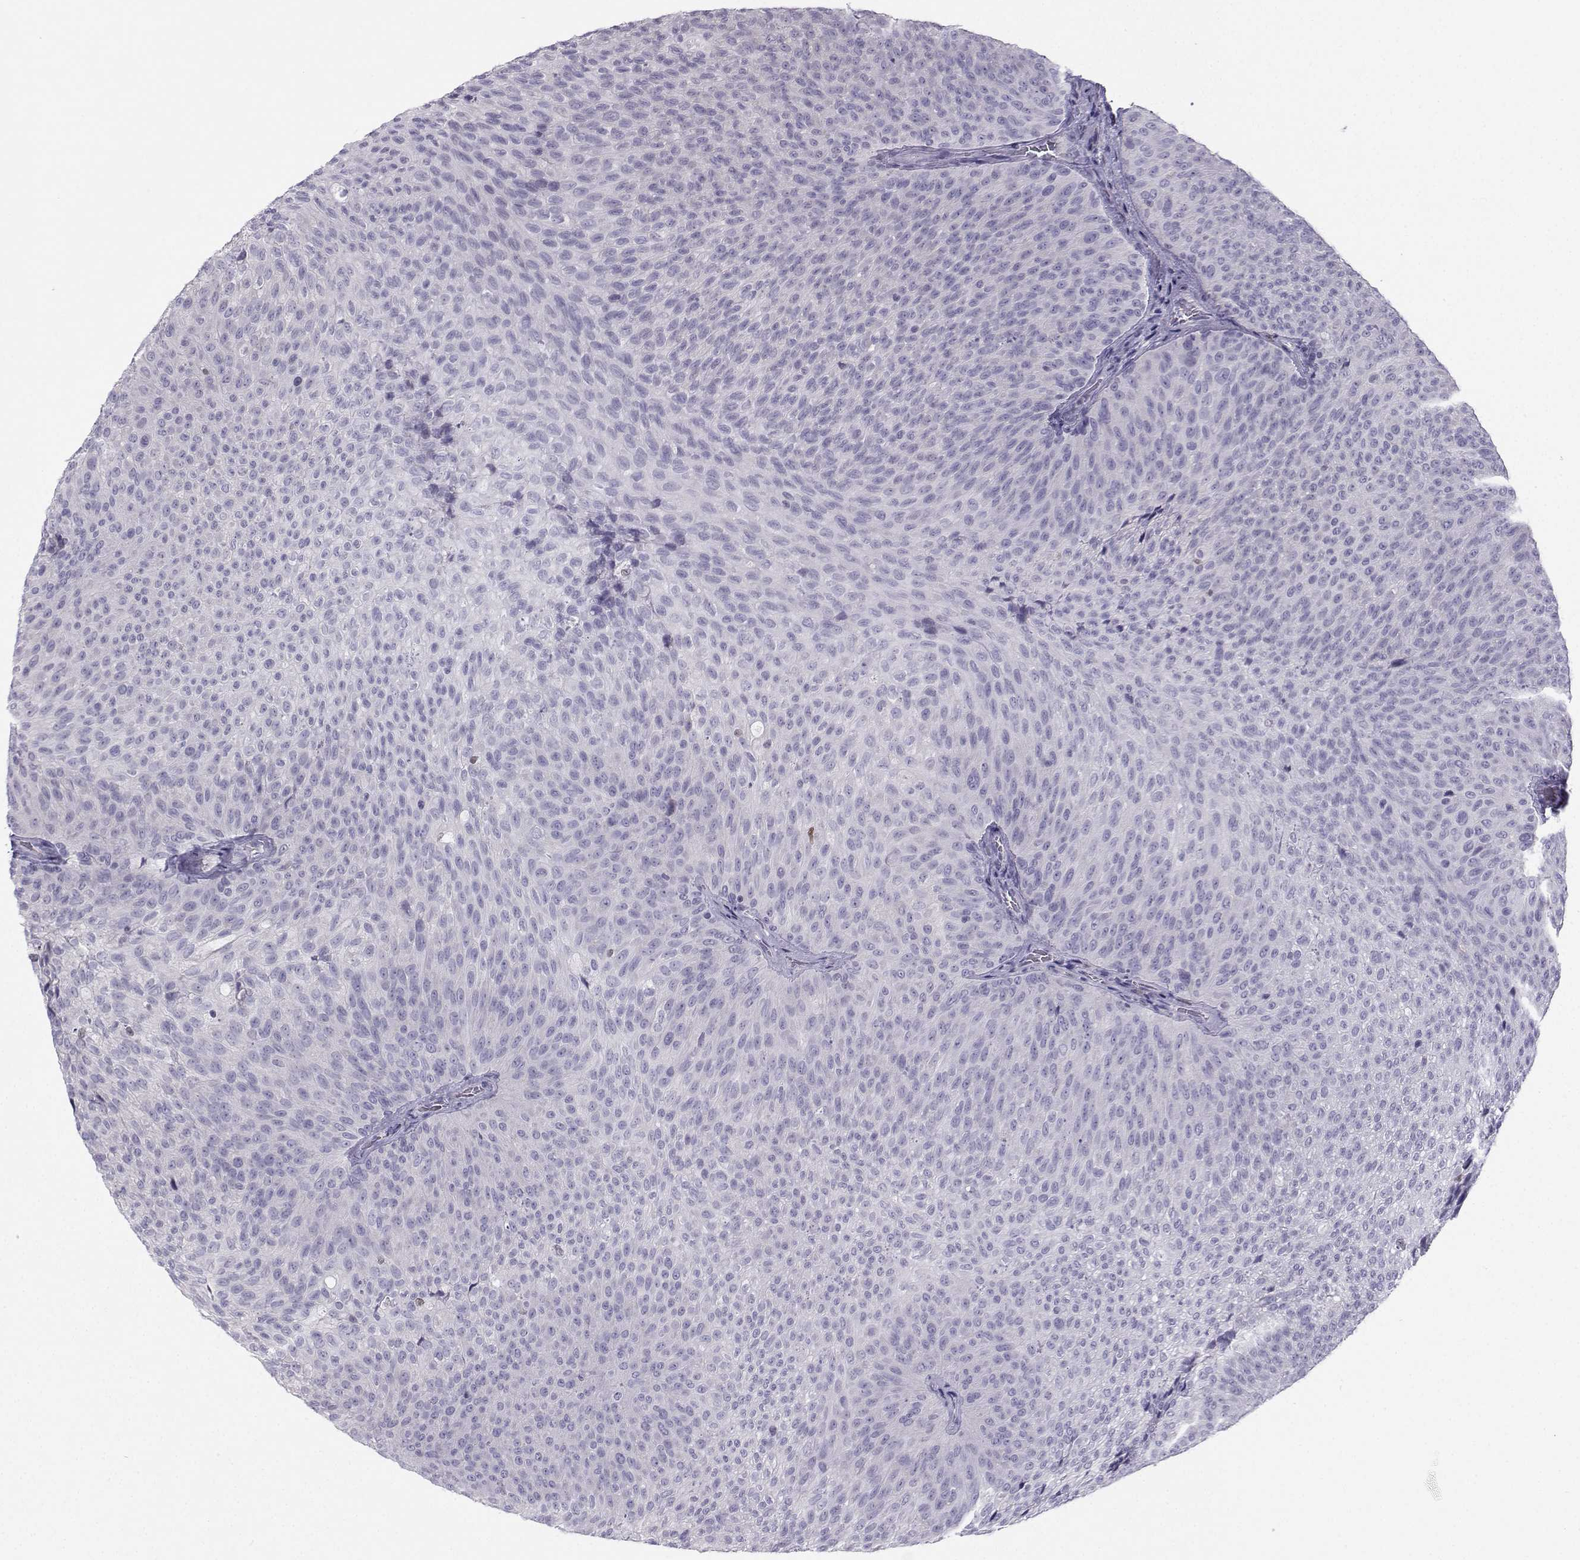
{"staining": {"intensity": "negative", "quantity": "none", "location": "none"}, "tissue": "urothelial cancer", "cell_type": "Tumor cells", "image_type": "cancer", "snomed": [{"axis": "morphology", "description": "Urothelial carcinoma, Low grade"}, {"axis": "topography", "description": "Urinary bladder"}], "caption": "Tumor cells show no significant protein staining in urothelial cancer.", "gene": "DCLK3", "patient": {"sex": "male", "age": 78}}